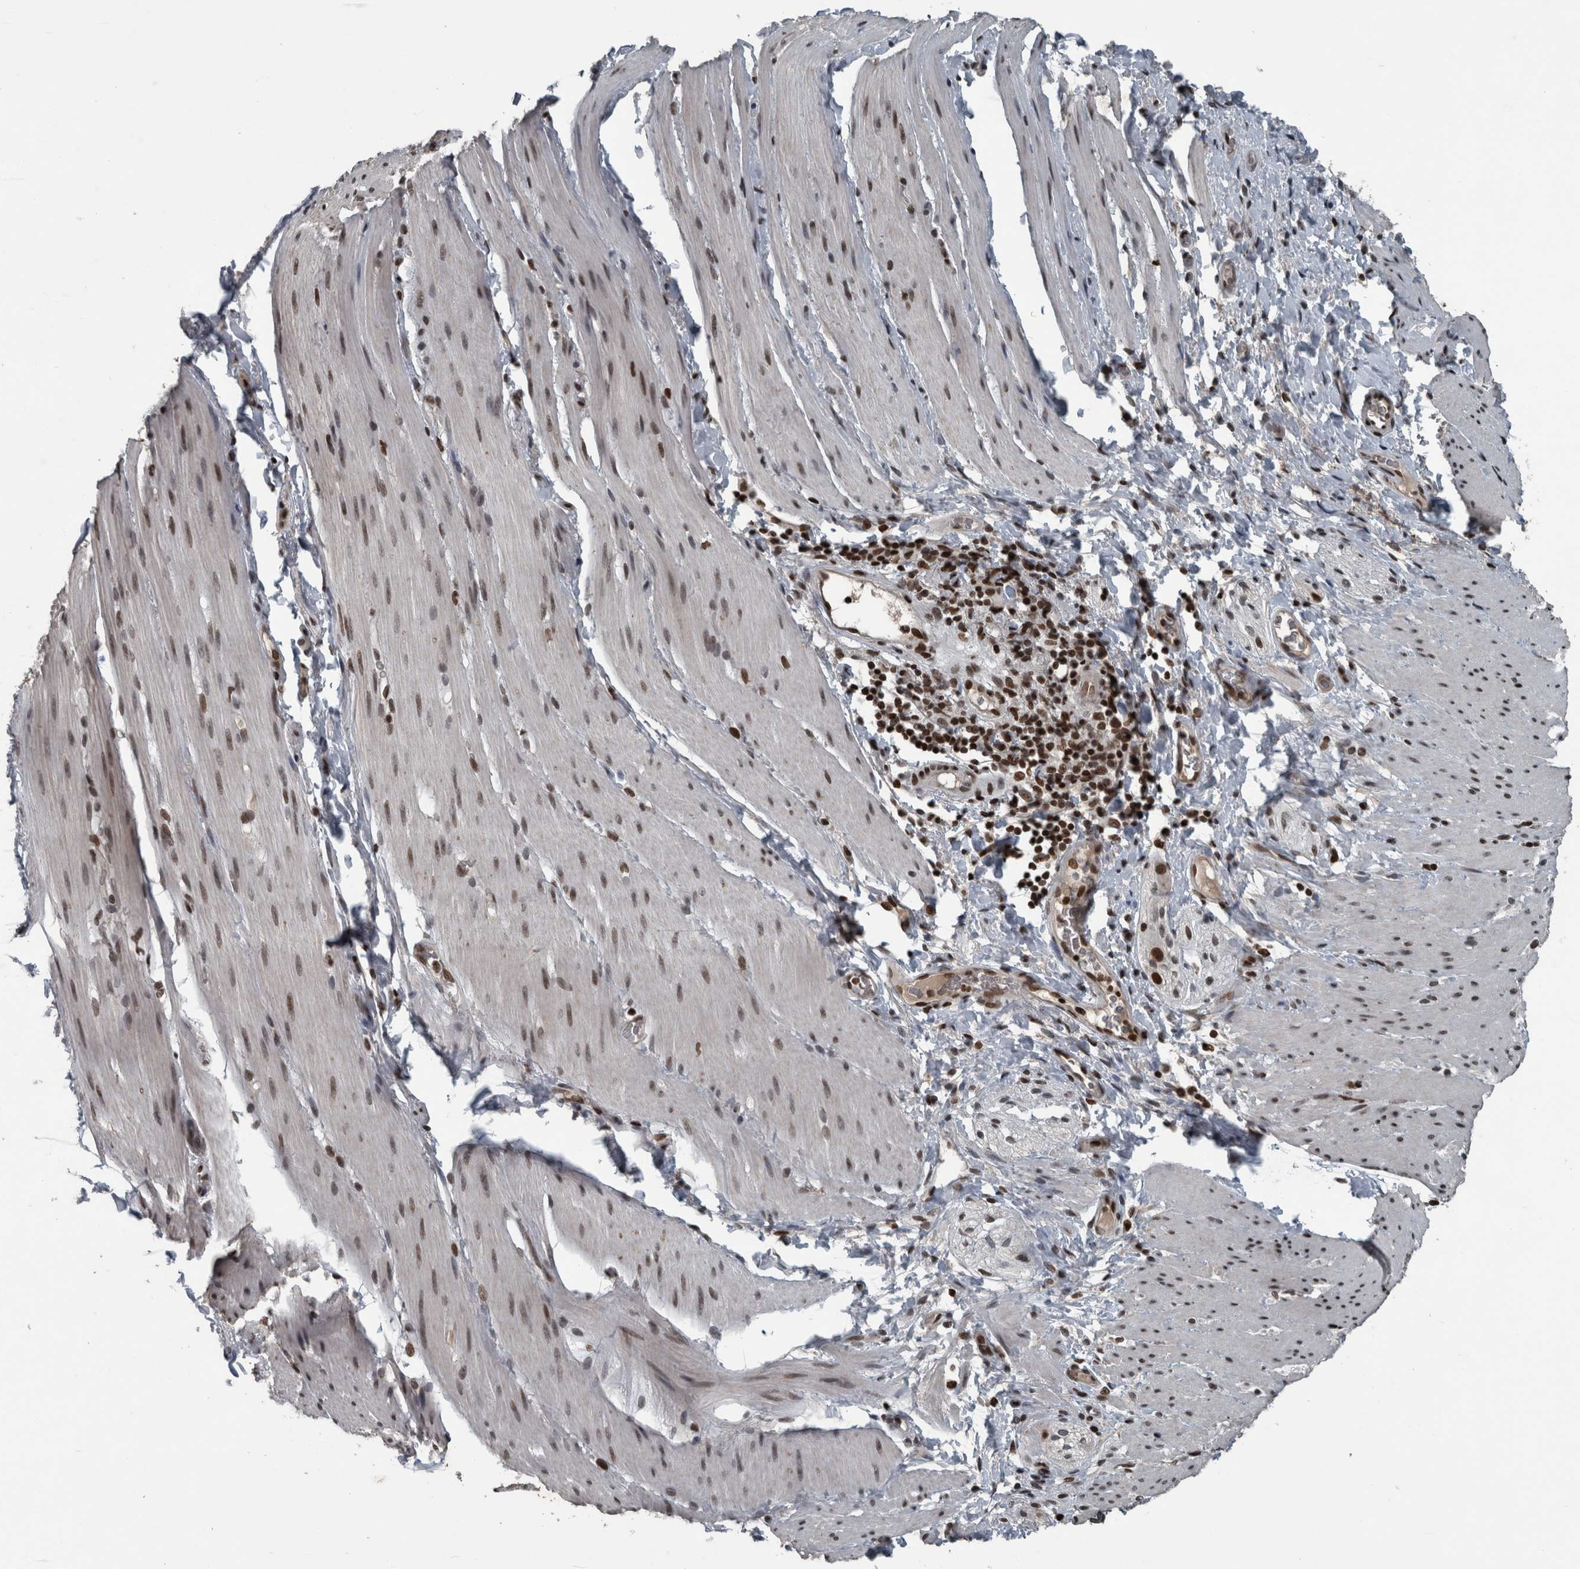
{"staining": {"intensity": "moderate", "quantity": "25%-75%", "location": "nuclear"}, "tissue": "smooth muscle", "cell_type": "Smooth muscle cells", "image_type": "normal", "snomed": [{"axis": "morphology", "description": "Normal tissue, NOS"}, {"axis": "topography", "description": "Smooth muscle"}, {"axis": "topography", "description": "Small intestine"}], "caption": "Protein expression analysis of benign smooth muscle displays moderate nuclear positivity in about 25%-75% of smooth muscle cells.", "gene": "UNC50", "patient": {"sex": "female", "age": 84}}